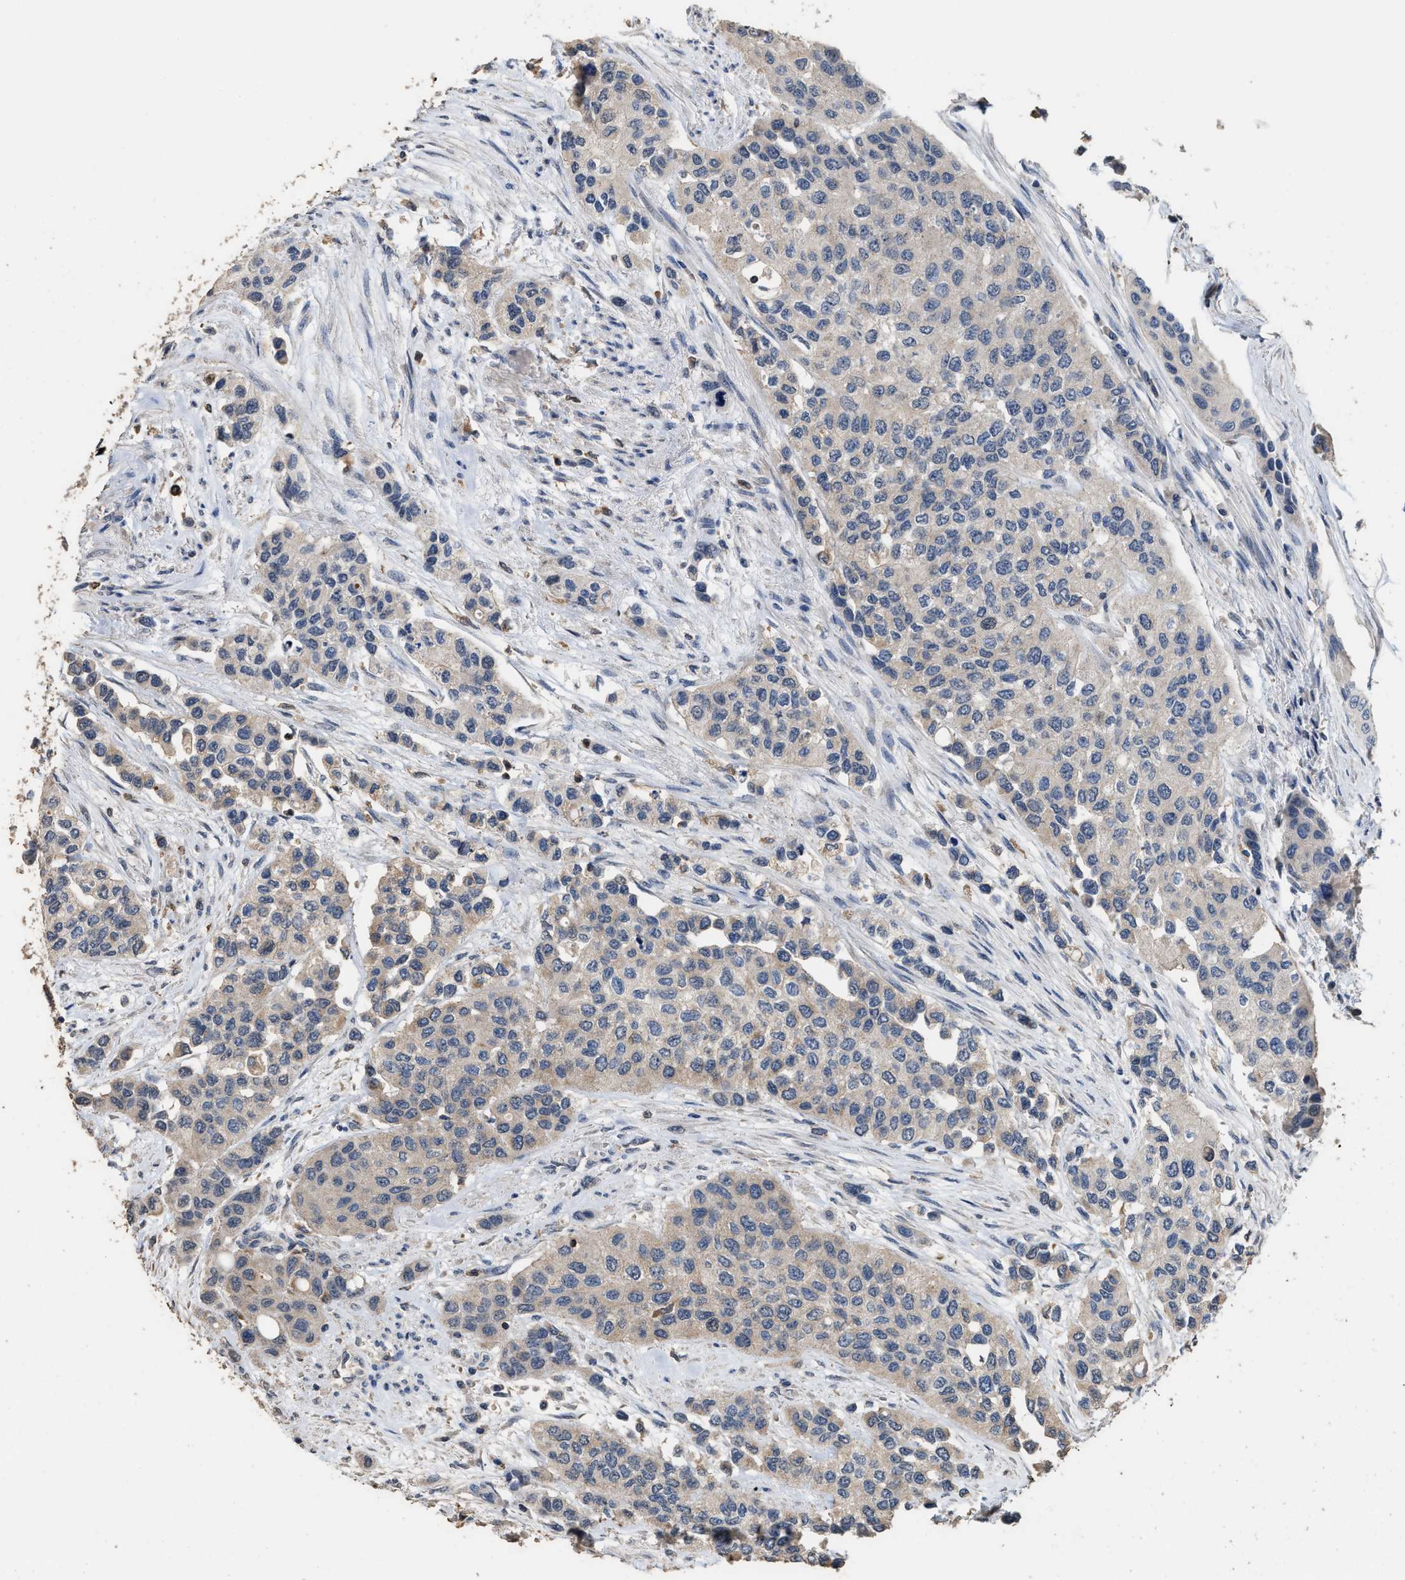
{"staining": {"intensity": "negative", "quantity": "none", "location": "none"}, "tissue": "urothelial cancer", "cell_type": "Tumor cells", "image_type": "cancer", "snomed": [{"axis": "morphology", "description": "Urothelial carcinoma, High grade"}, {"axis": "topography", "description": "Urinary bladder"}], "caption": "The photomicrograph reveals no significant staining in tumor cells of urothelial cancer.", "gene": "TDRKH", "patient": {"sex": "female", "age": 56}}